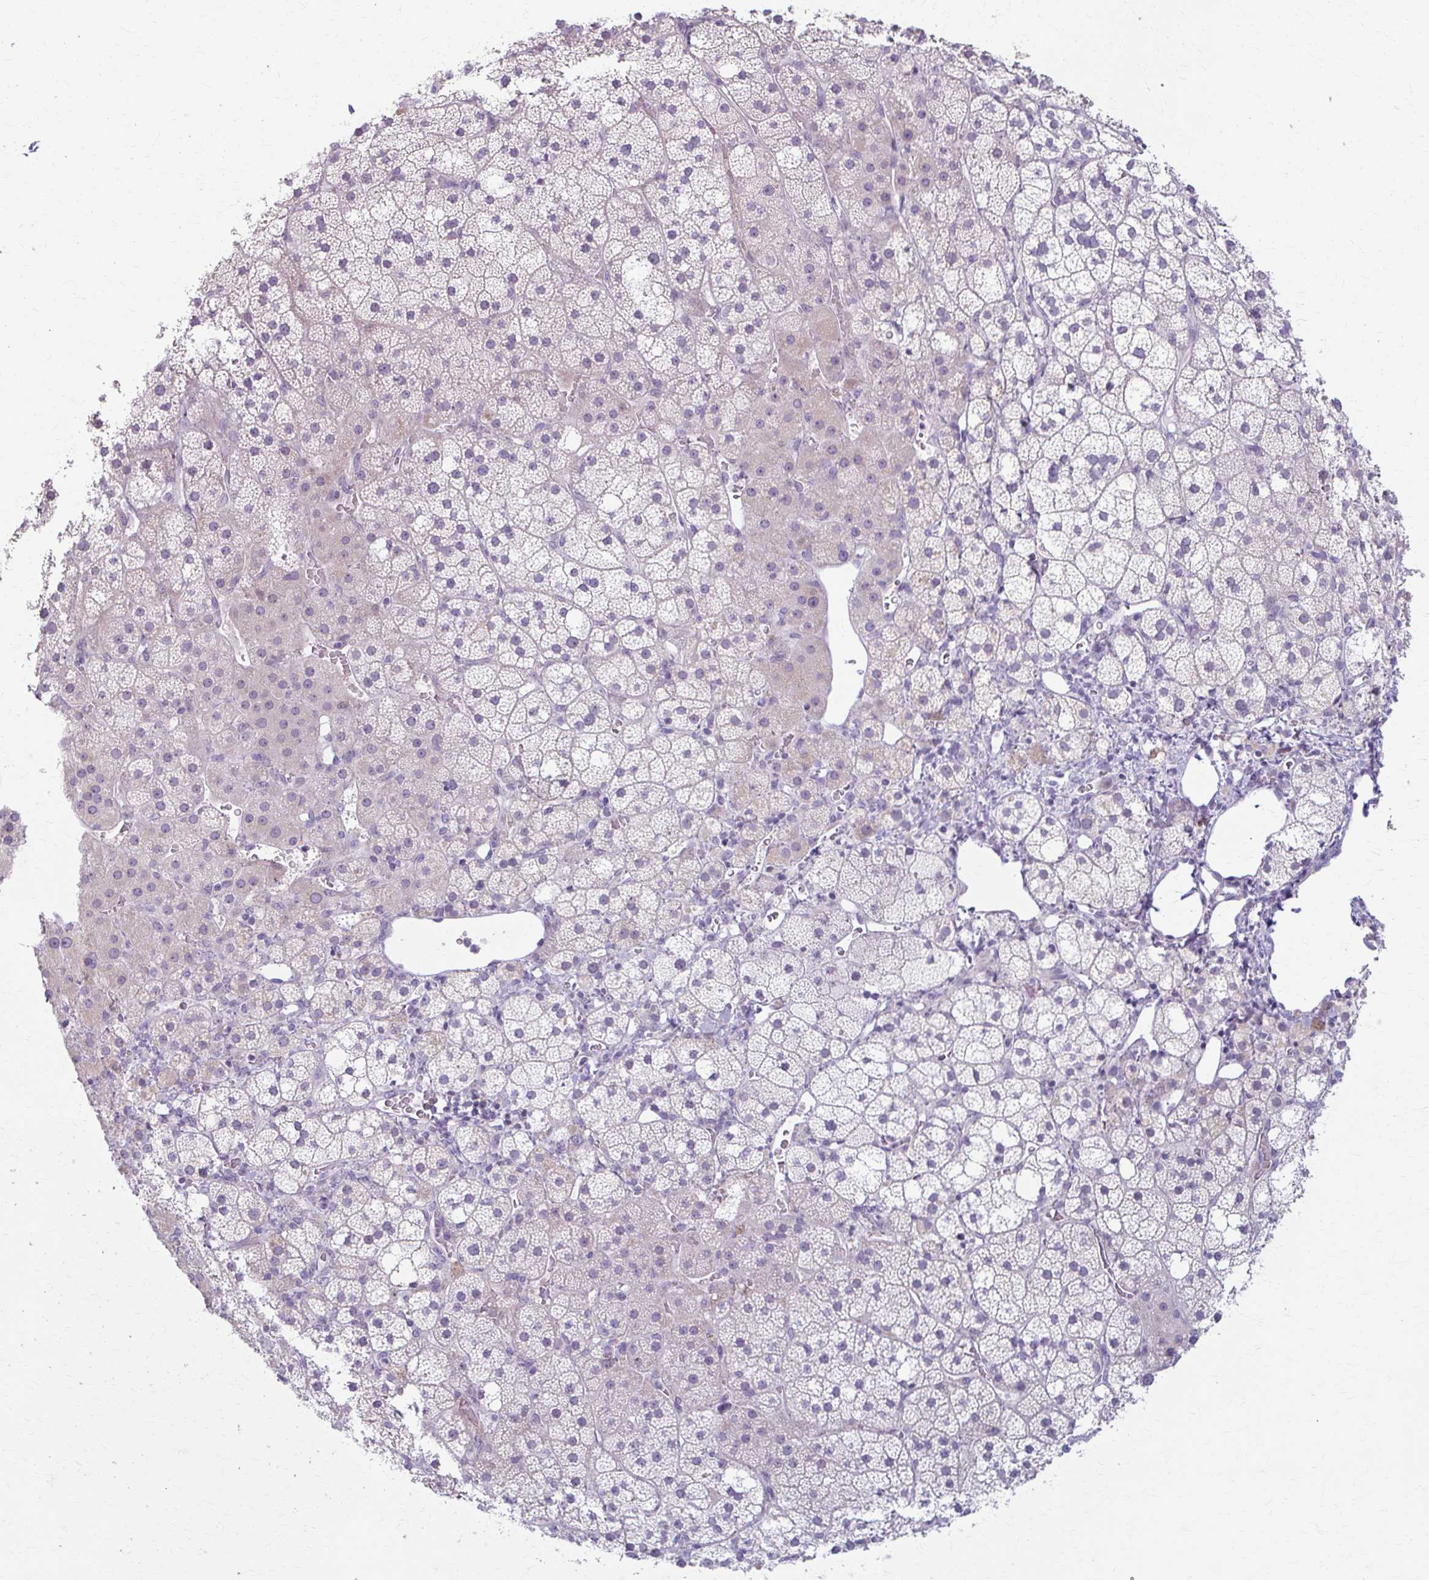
{"staining": {"intensity": "negative", "quantity": "none", "location": "none"}, "tissue": "adrenal gland", "cell_type": "Glandular cells", "image_type": "normal", "snomed": [{"axis": "morphology", "description": "Normal tissue, NOS"}, {"axis": "topography", "description": "Adrenal gland"}], "caption": "Glandular cells show no significant protein positivity in normal adrenal gland. (DAB IHC with hematoxylin counter stain).", "gene": "LDLRAP1", "patient": {"sex": "male", "age": 53}}